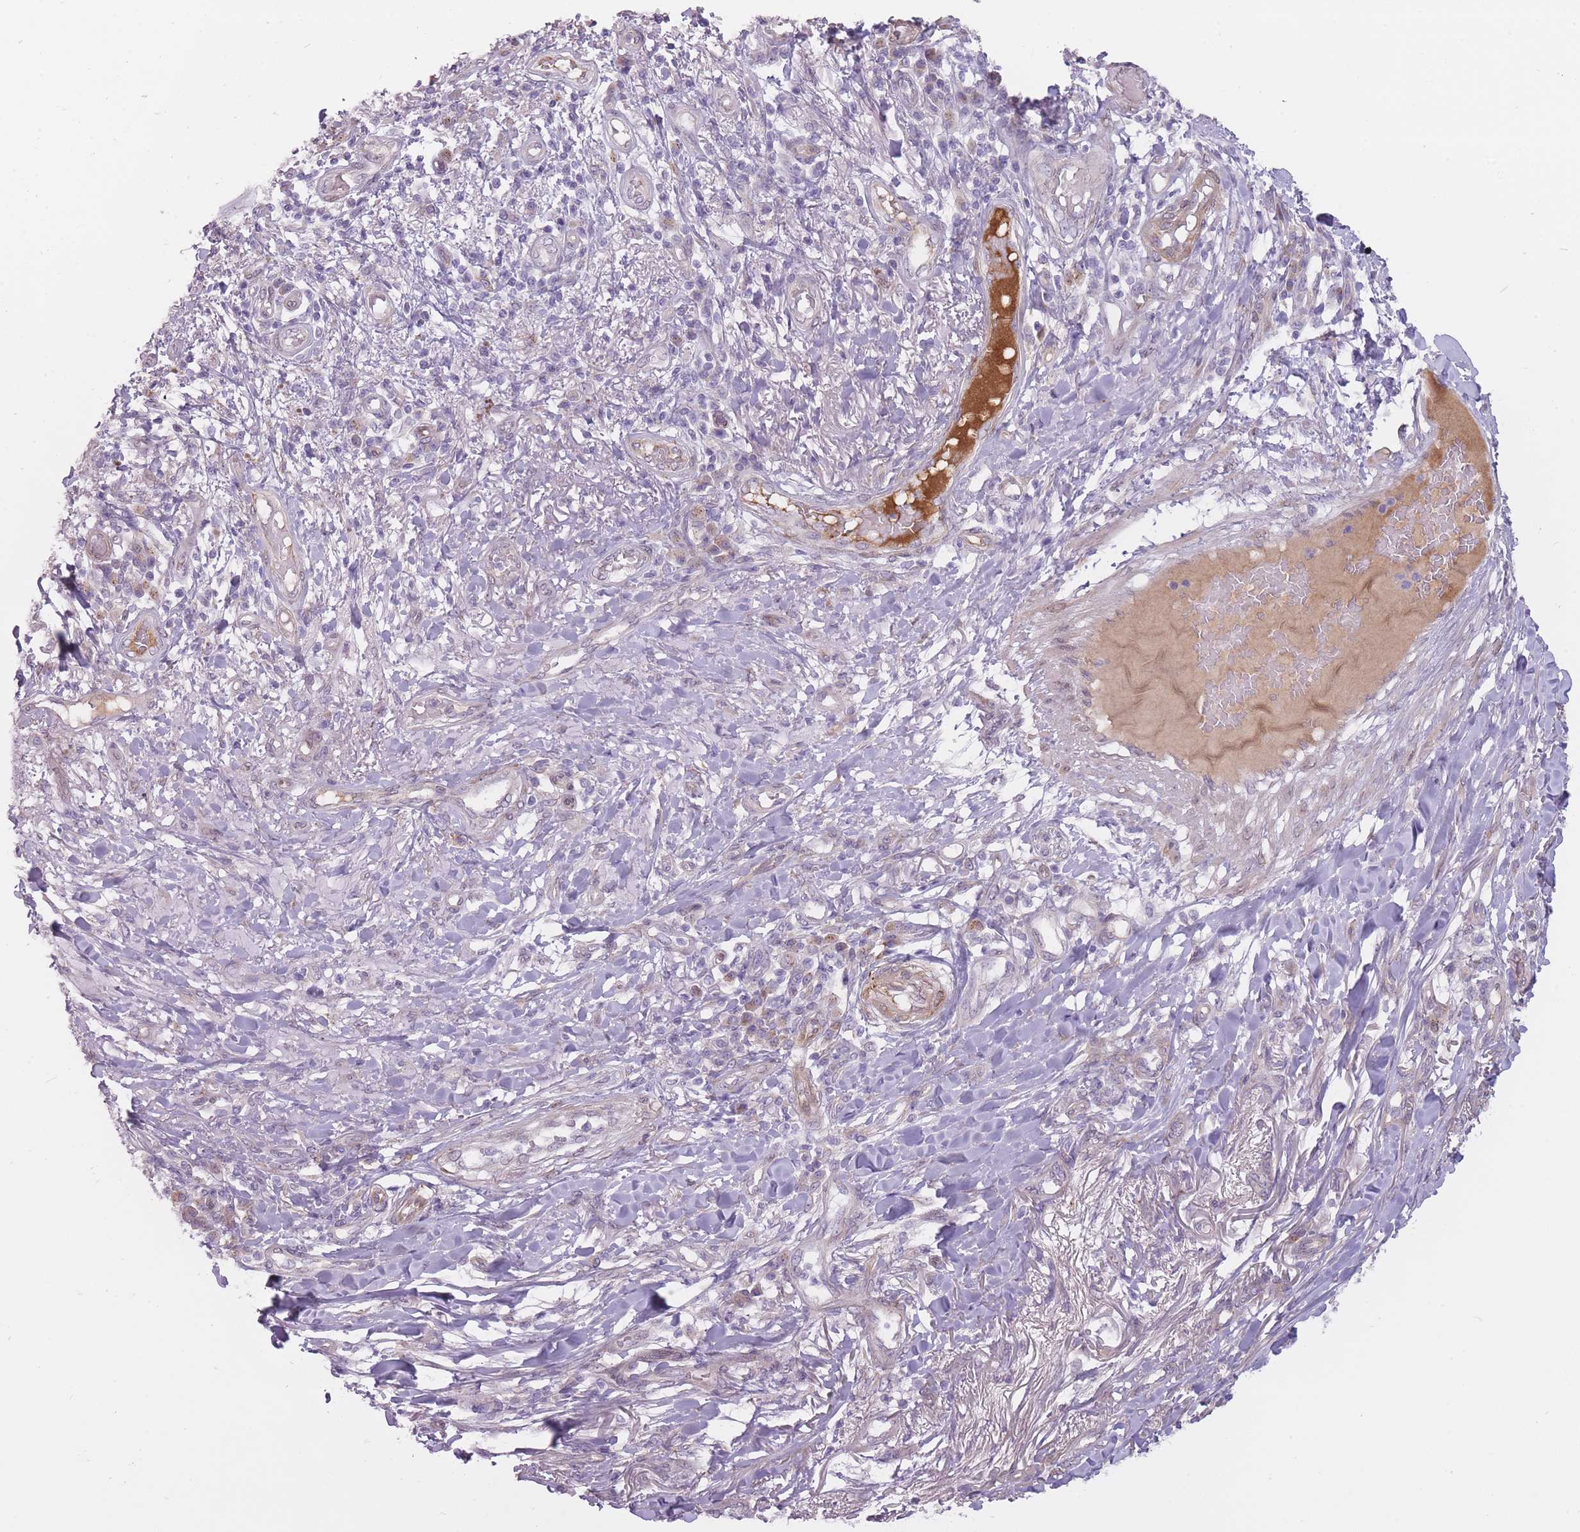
{"staining": {"intensity": "negative", "quantity": "none", "location": "none"}, "tissue": "melanoma", "cell_type": "Tumor cells", "image_type": "cancer", "snomed": [{"axis": "morphology", "description": "Malignant melanoma, NOS"}, {"axis": "topography", "description": "Skin"}], "caption": "A histopathology image of melanoma stained for a protein reveals no brown staining in tumor cells. Brightfield microscopy of immunohistochemistry stained with DAB (brown) and hematoxylin (blue), captured at high magnification.", "gene": "PGRMC2", "patient": {"sex": "female", "age": 66}}